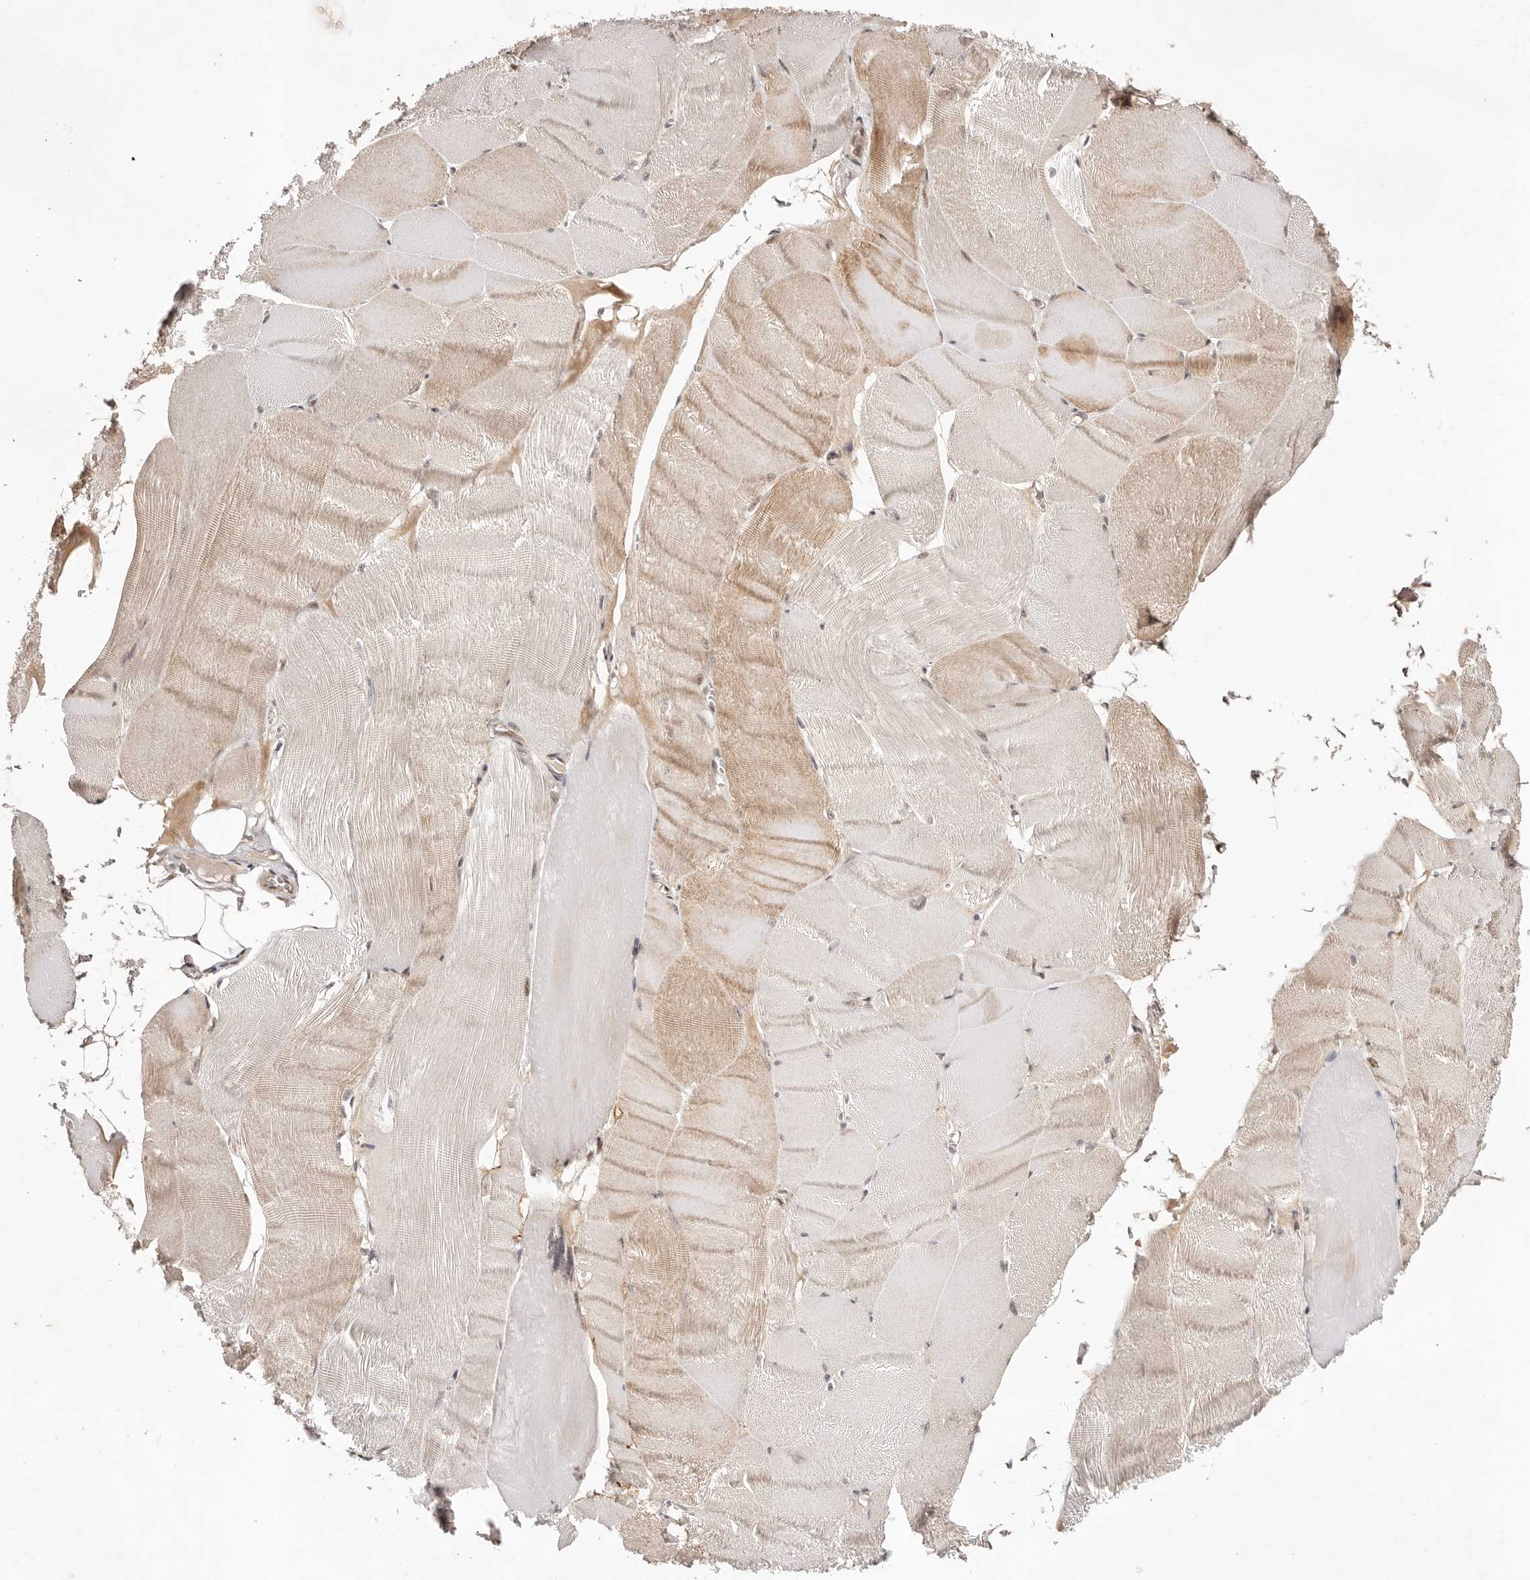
{"staining": {"intensity": "weak", "quantity": "25%-75%", "location": "cytoplasmic/membranous"}, "tissue": "skeletal muscle", "cell_type": "Myocytes", "image_type": "normal", "snomed": [{"axis": "morphology", "description": "Normal tissue, NOS"}, {"axis": "morphology", "description": "Basal cell carcinoma"}, {"axis": "topography", "description": "Skeletal muscle"}], "caption": "Immunohistochemical staining of benign skeletal muscle shows low levels of weak cytoplasmic/membranous positivity in about 25%-75% of myocytes.", "gene": "WRN", "patient": {"sex": "female", "age": 64}}